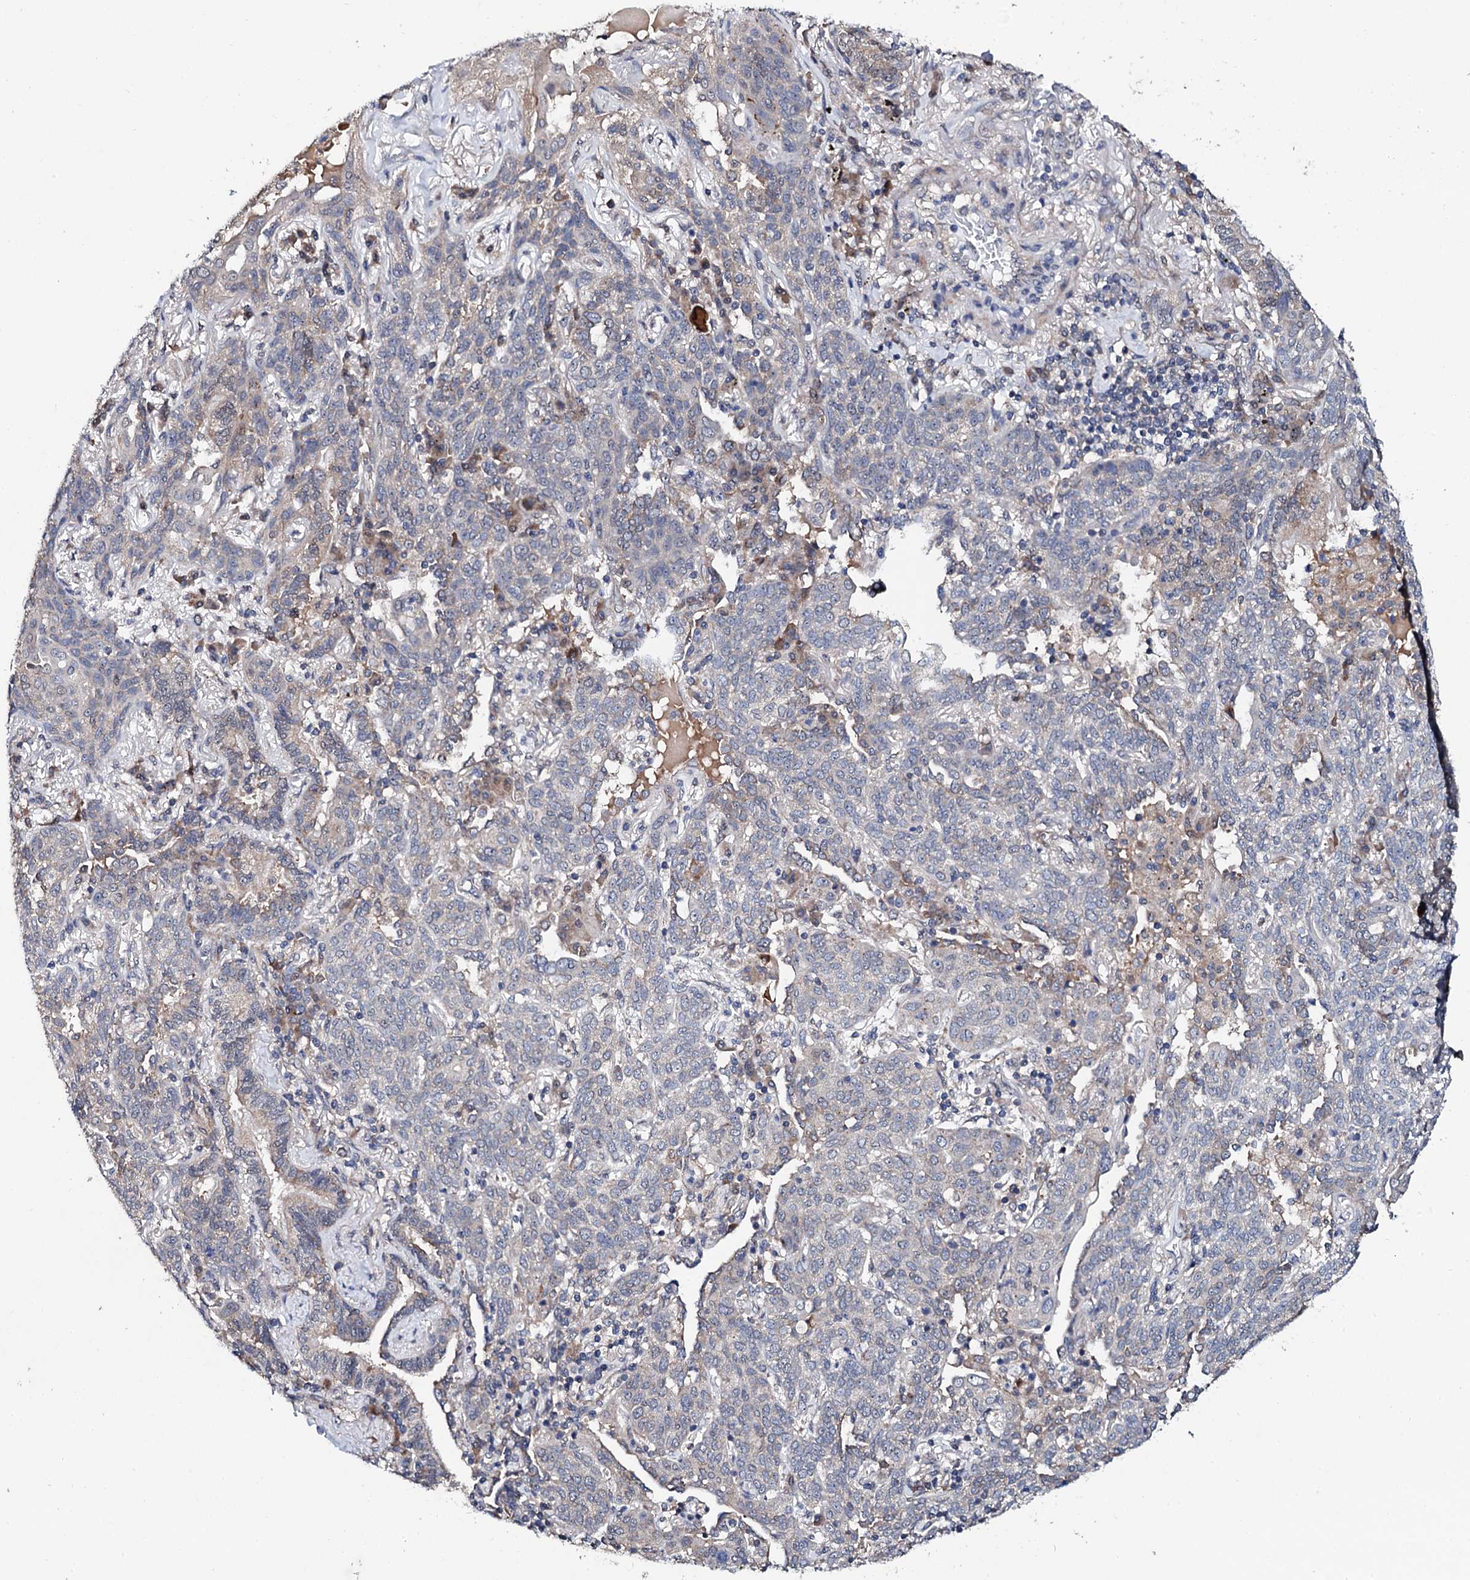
{"staining": {"intensity": "negative", "quantity": "none", "location": "none"}, "tissue": "lung cancer", "cell_type": "Tumor cells", "image_type": "cancer", "snomed": [{"axis": "morphology", "description": "Squamous cell carcinoma, NOS"}, {"axis": "topography", "description": "Lung"}], "caption": "A photomicrograph of human lung cancer is negative for staining in tumor cells.", "gene": "IP6K1", "patient": {"sex": "female", "age": 70}}